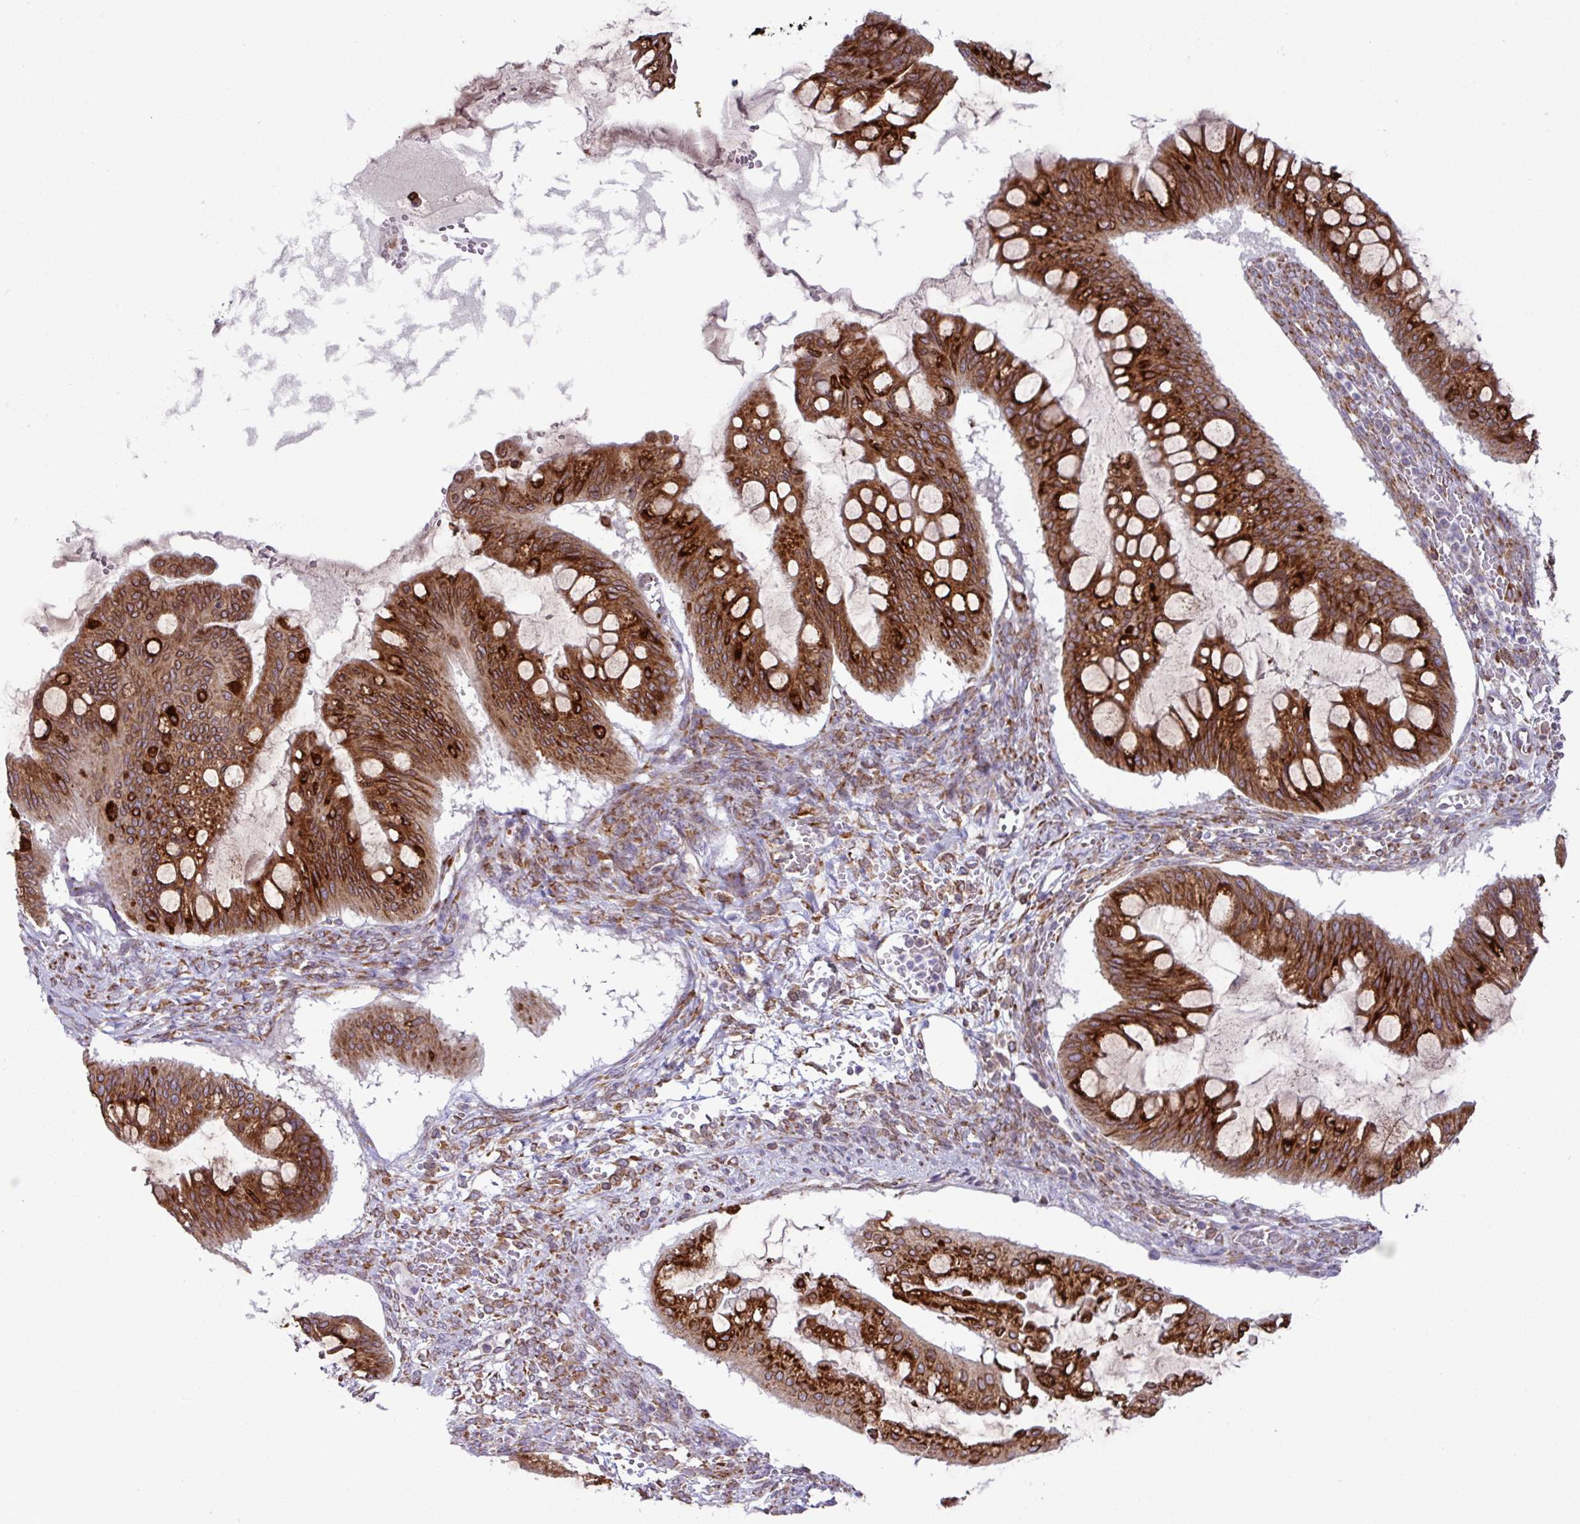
{"staining": {"intensity": "strong", "quantity": ">75%", "location": "cytoplasmic/membranous"}, "tissue": "ovarian cancer", "cell_type": "Tumor cells", "image_type": "cancer", "snomed": [{"axis": "morphology", "description": "Cystadenocarcinoma, mucinous, NOS"}, {"axis": "topography", "description": "Ovary"}], "caption": "Immunohistochemical staining of mucinous cystadenocarcinoma (ovarian) demonstrates high levels of strong cytoplasmic/membranous staining in approximately >75% of tumor cells.", "gene": "SLC39A7", "patient": {"sex": "female", "age": 73}}